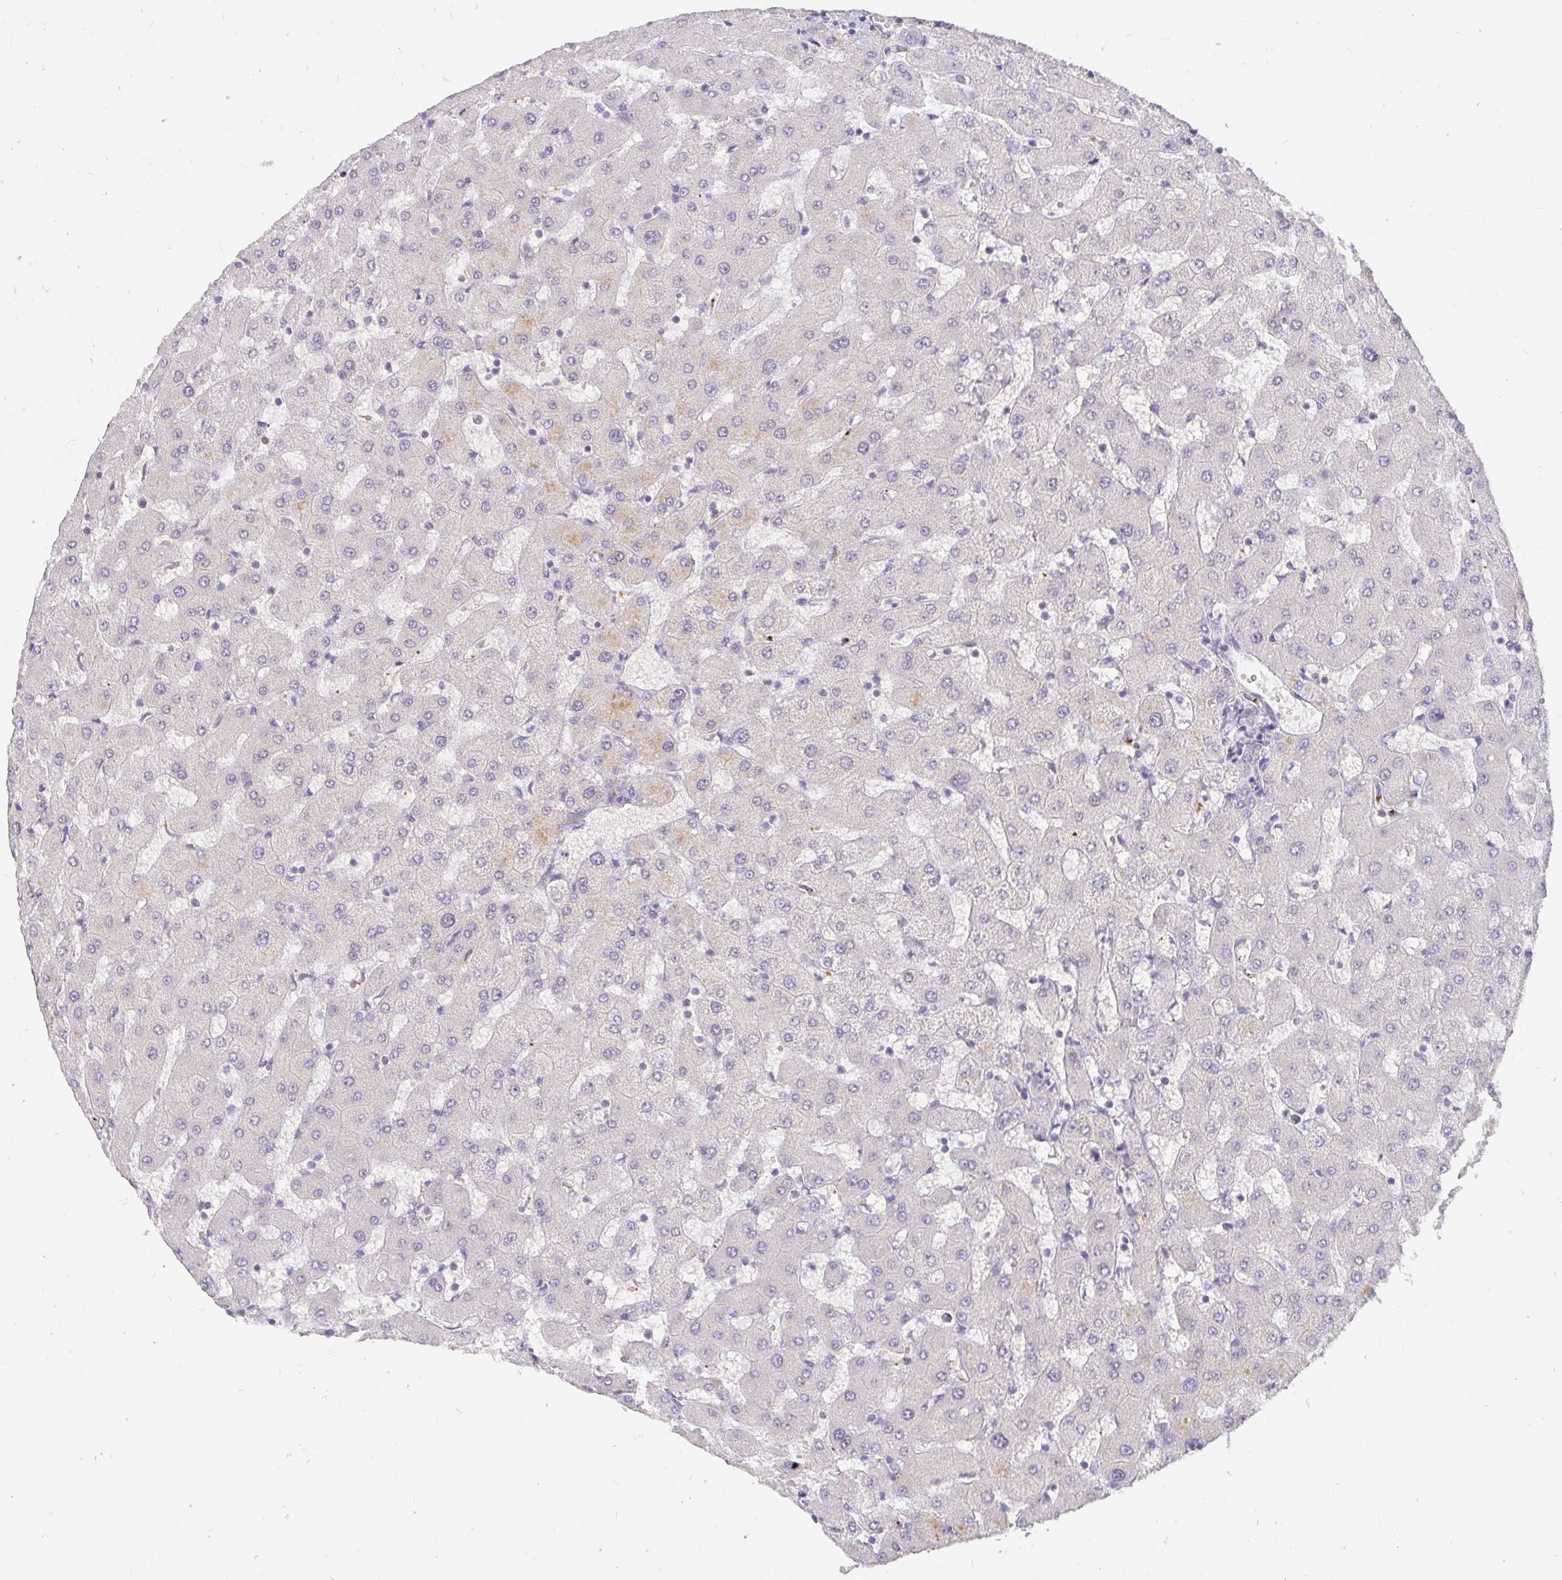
{"staining": {"intensity": "negative", "quantity": "none", "location": "none"}, "tissue": "liver", "cell_type": "Cholangiocytes", "image_type": "normal", "snomed": [{"axis": "morphology", "description": "Normal tissue, NOS"}, {"axis": "topography", "description": "Liver"}], "caption": "A high-resolution photomicrograph shows immunohistochemistry staining of unremarkable liver, which demonstrates no significant staining in cholangiocytes. (DAB (3,3'-diaminobenzidine) IHC with hematoxylin counter stain).", "gene": "PDX1", "patient": {"sex": "female", "age": 63}}